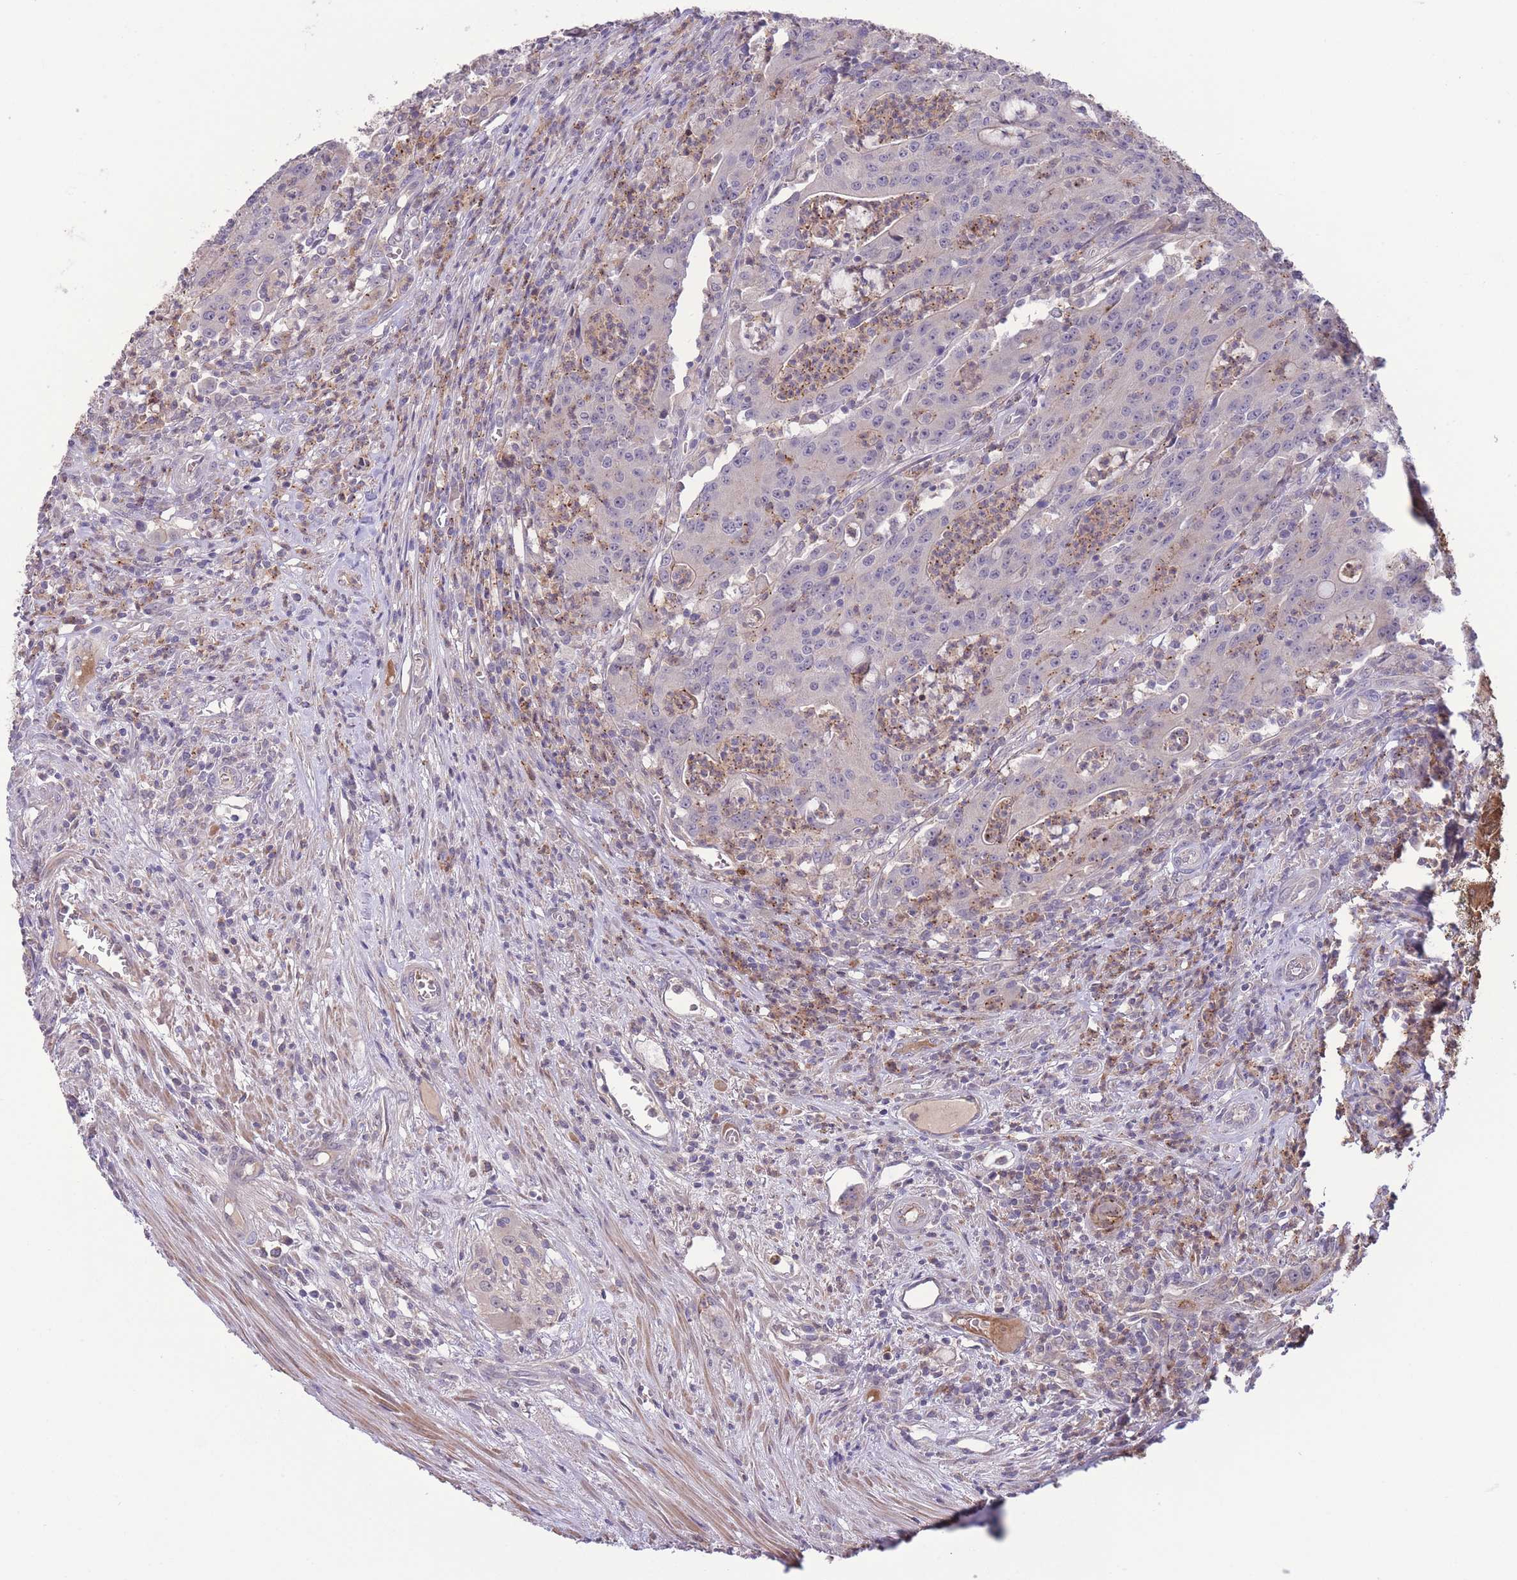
{"staining": {"intensity": "negative", "quantity": "none", "location": "none"}, "tissue": "colorectal cancer", "cell_type": "Tumor cells", "image_type": "cancer", "snomed": [{"axis": "morphology", "description": "Adenocarcinoma, NOS"}, {"axis": "topography", "description": "Colon"}], "caption": "This is an immunohistochemistry (IHC) image of colorectal adenocarcinoma. There is no expression in tumor cells.", "gene": "ZNF304", "patient": {"sex": "male", "age": 83}}